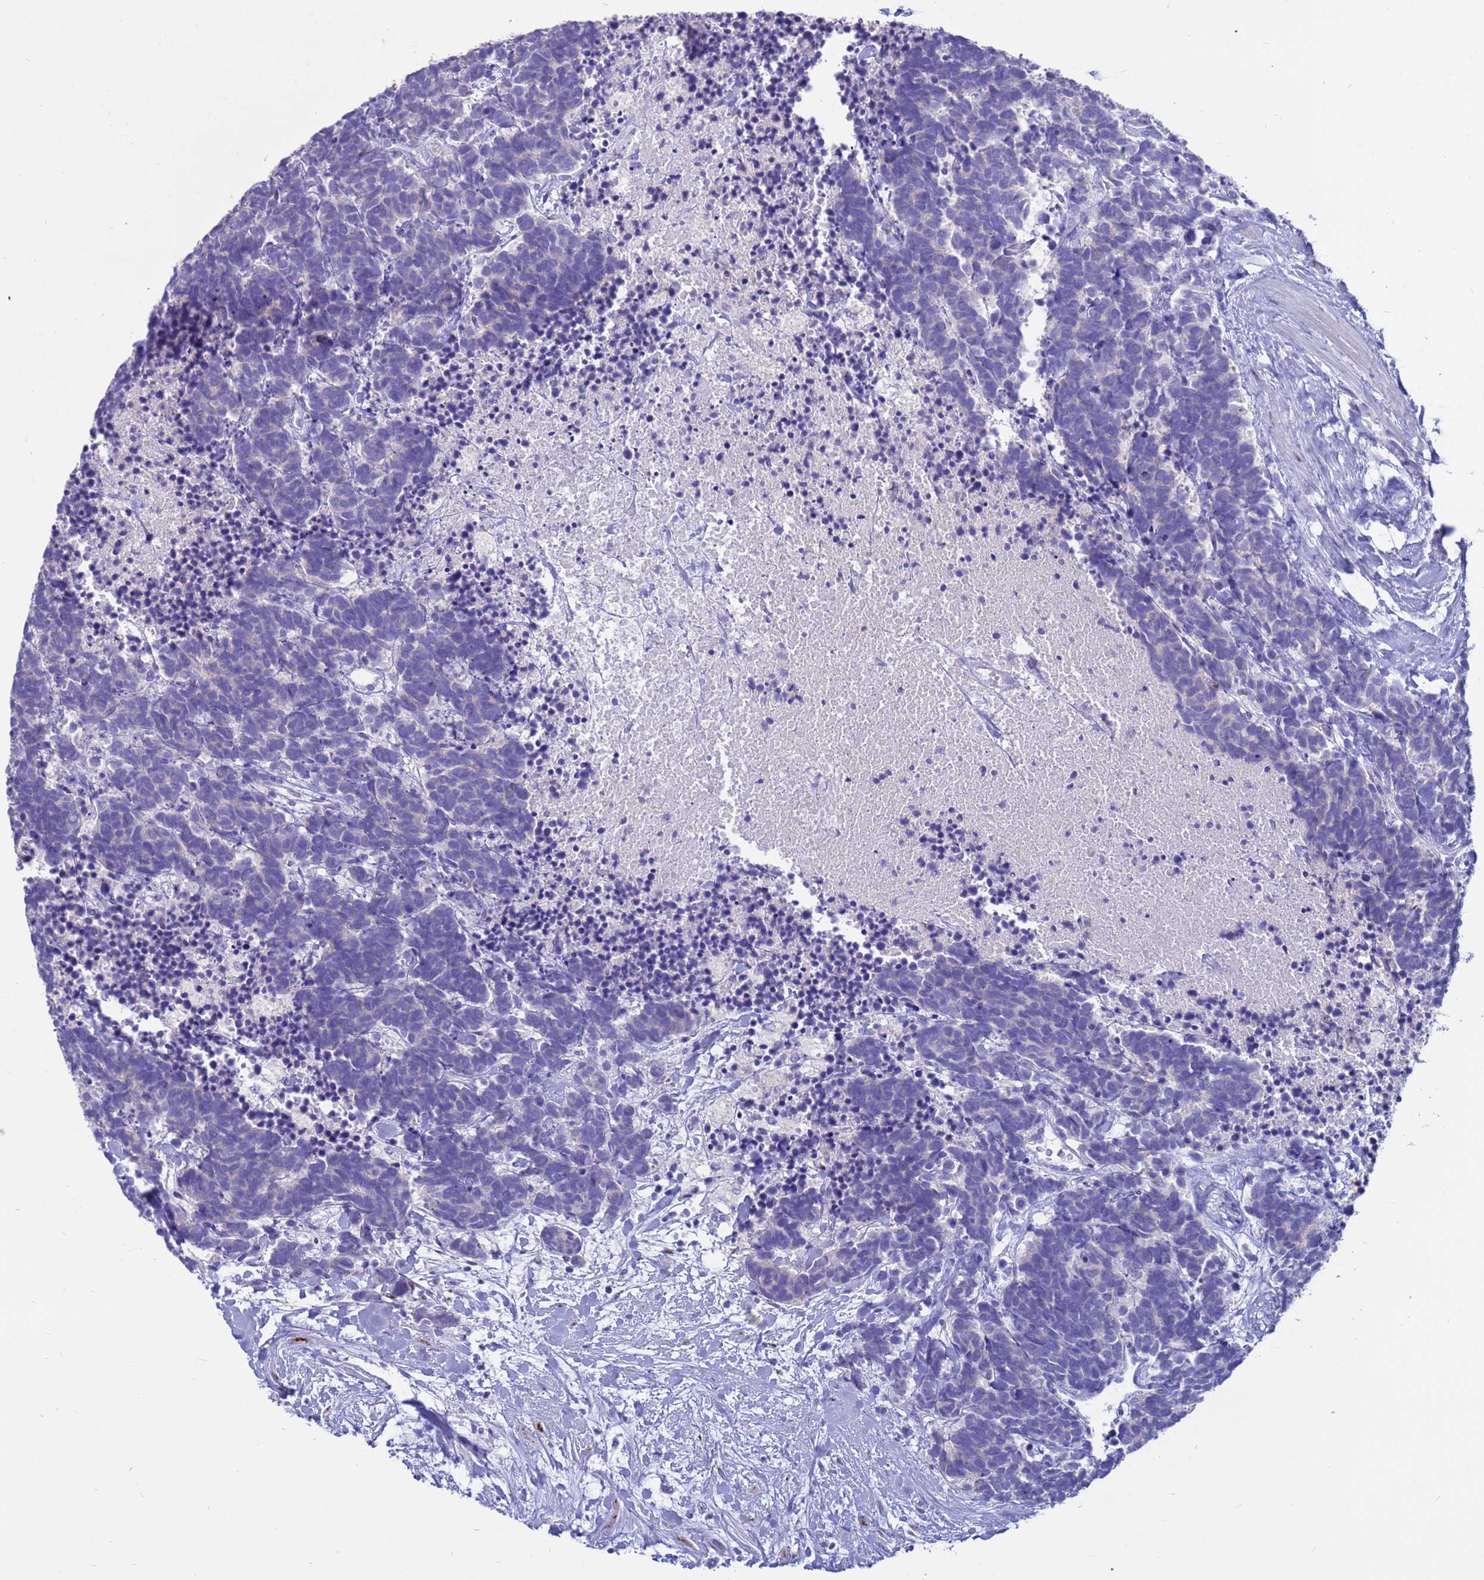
{"staining": {"intensity": "negative", "quantity": "none", "location": "none"}, "tissue": "carcinoid", "cell_type": "Tumor cells", "image_type": "cancer", "snomed": [{"axis": "morphology", "description": "Carcinoma, NOS"}, {"axis": "morphology", "description": "Carcinoid, malignant, NOS"}, {"axis": "topography", "description": "Prostate"}], "caption": "An image of carcinoid stained for a protein reveals no brown staining in tumor cells.", "gene": "PDE10A", "patient": {"sex": "male", "age": 57}}